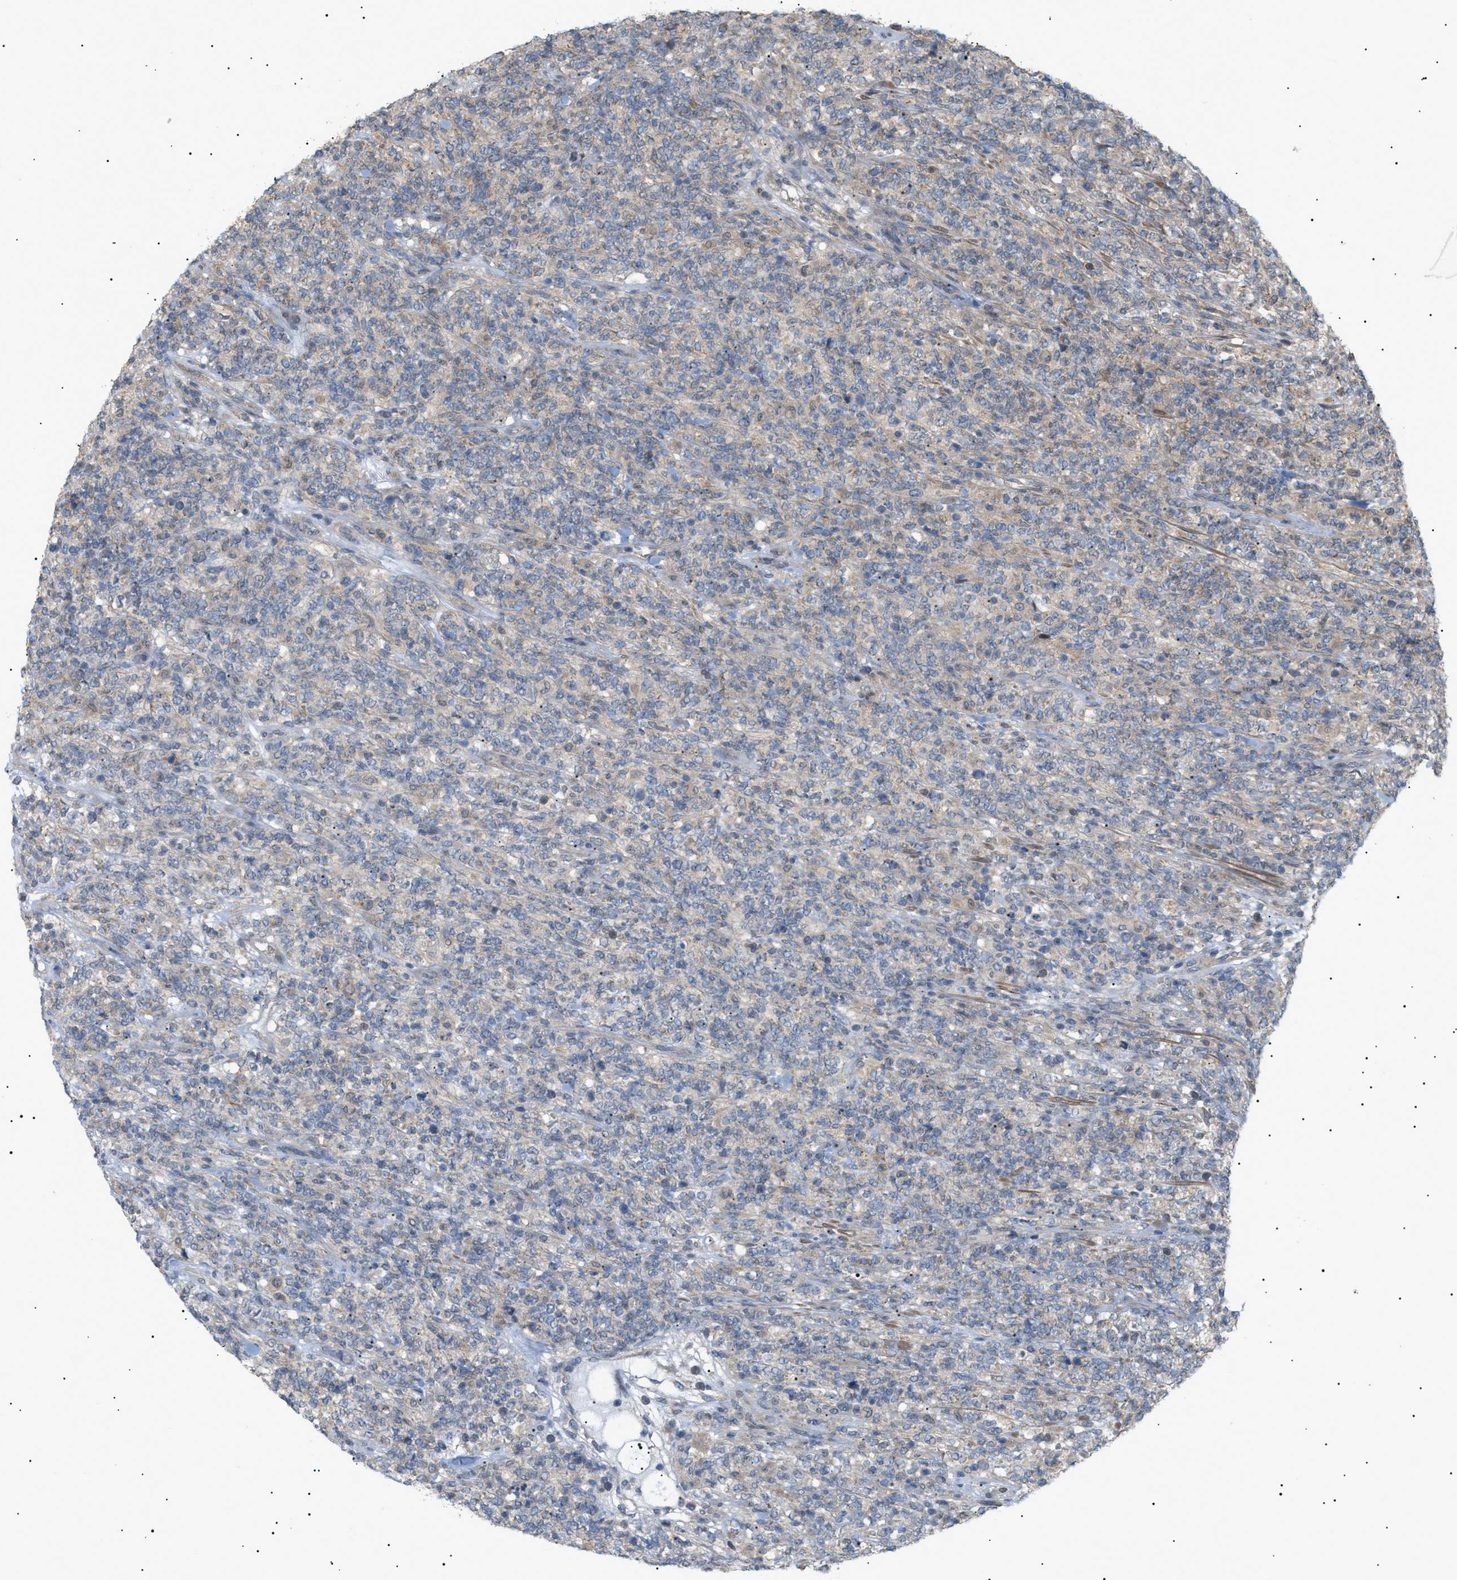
{"staining": {"intensity": "weak", "quantity": "<25%", "location": "cytoplasmic/membranous"}, "tissue": "lymphoma", "cell_type": "Tumor cells", "image_type": "cancer", "snomed": [{"axis": "morphology", "description": "Malignant lymphoma, non-Hodgkin's type, High grade"}, {"axis": "topography", "description": "Soft tissue"}], "caption": "The photomicrograph shows no significant staining in tumor cells of lymphoma.", "gene": "IRS2", "patient": {"sex": "male", "age": 18}}